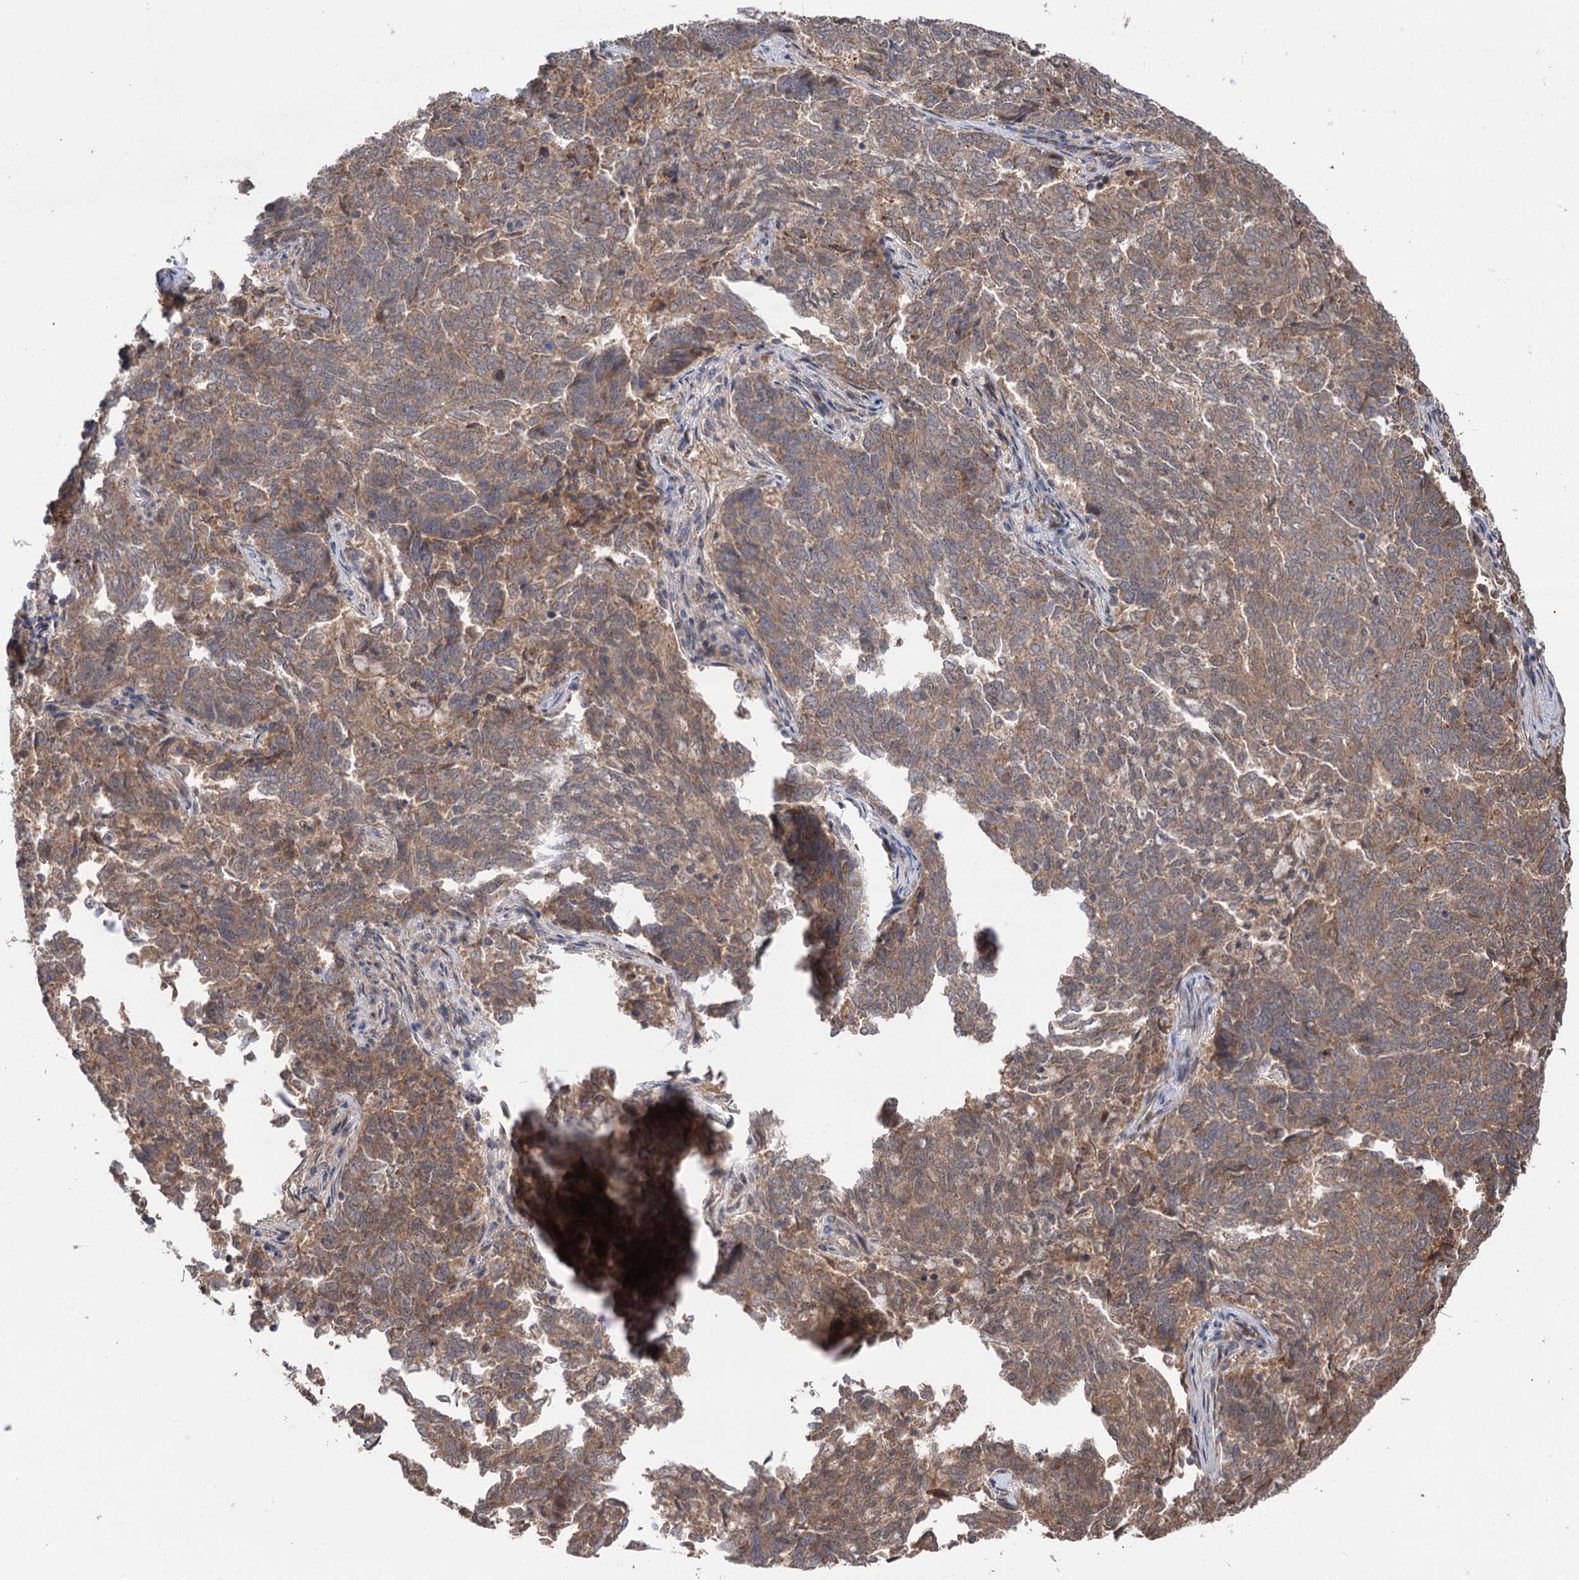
{"staining": {"intensity": "moderate", "quantity": "25%-75%", "location": "cytoplasmic/membranous"}, "tissue": "endometrial cancer", "cell_type": "Tumor cells", "image_type": "cancer", "snomed": [{"axis": "morphology", "description": "Adenocarcinoma, NOS"}, {"axis": "topography", "description": "Endometrium"}], "caption": "Moderate cytoplasmic/membranous expression for a protein is identified in about 25%-75% of tumor cells of endometrial cancer (adenocarcinoma) using immunohistochemistry.", "gene": "FBXW8", "patient": {"sex": "female", "age": 80}}